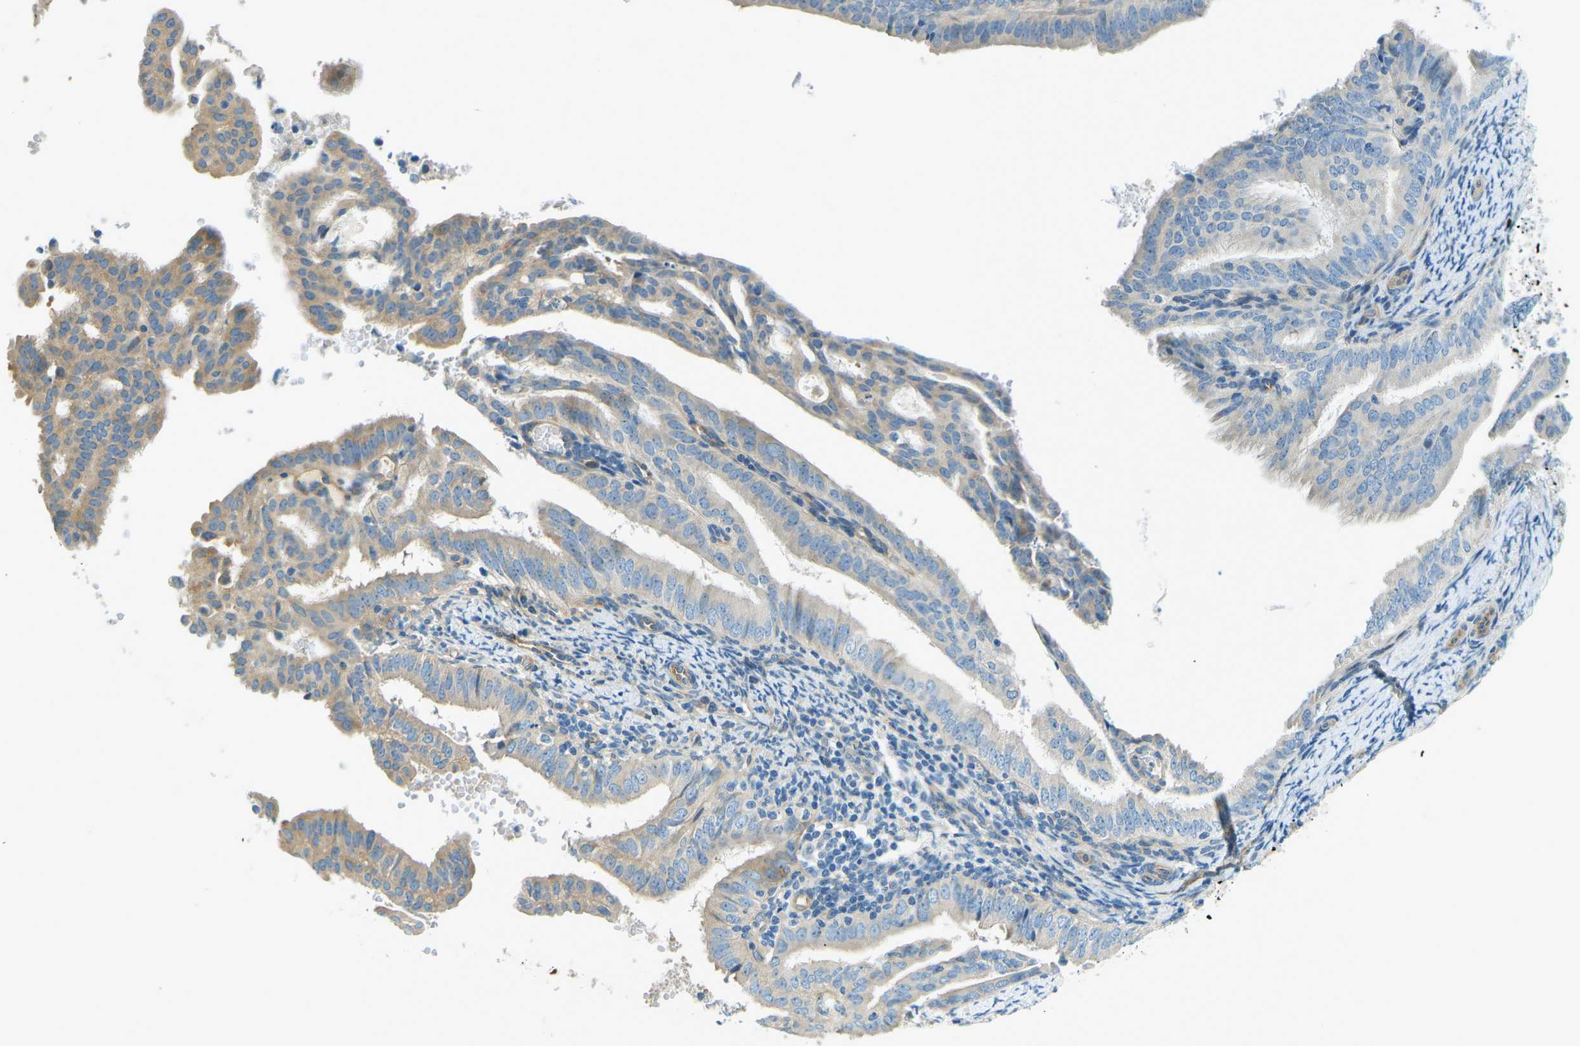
{"staining": {"intensity": "weak", "quantity": "<25%", "location": "cytoplasmic/membranous"}, "tissue": "endometrial cancer", "cell_type": "Tumor cells", "image_type": "cancer", "snomed": [{"axis": "morphology", "description": "Adenocarcinoma, NOS"}, {"axis": "topography", "description": "Endometrium"}], "caption": "IHC histopathology image of neoplastic tissue: human adenocarcinoma (endometrial) stained with DAB (3,3'-diaminobenzidine) demonstrates no significant protein staining in tumor cells.", "gene": "ZNF367", "patient": {"sex": "female", "age": 58}}